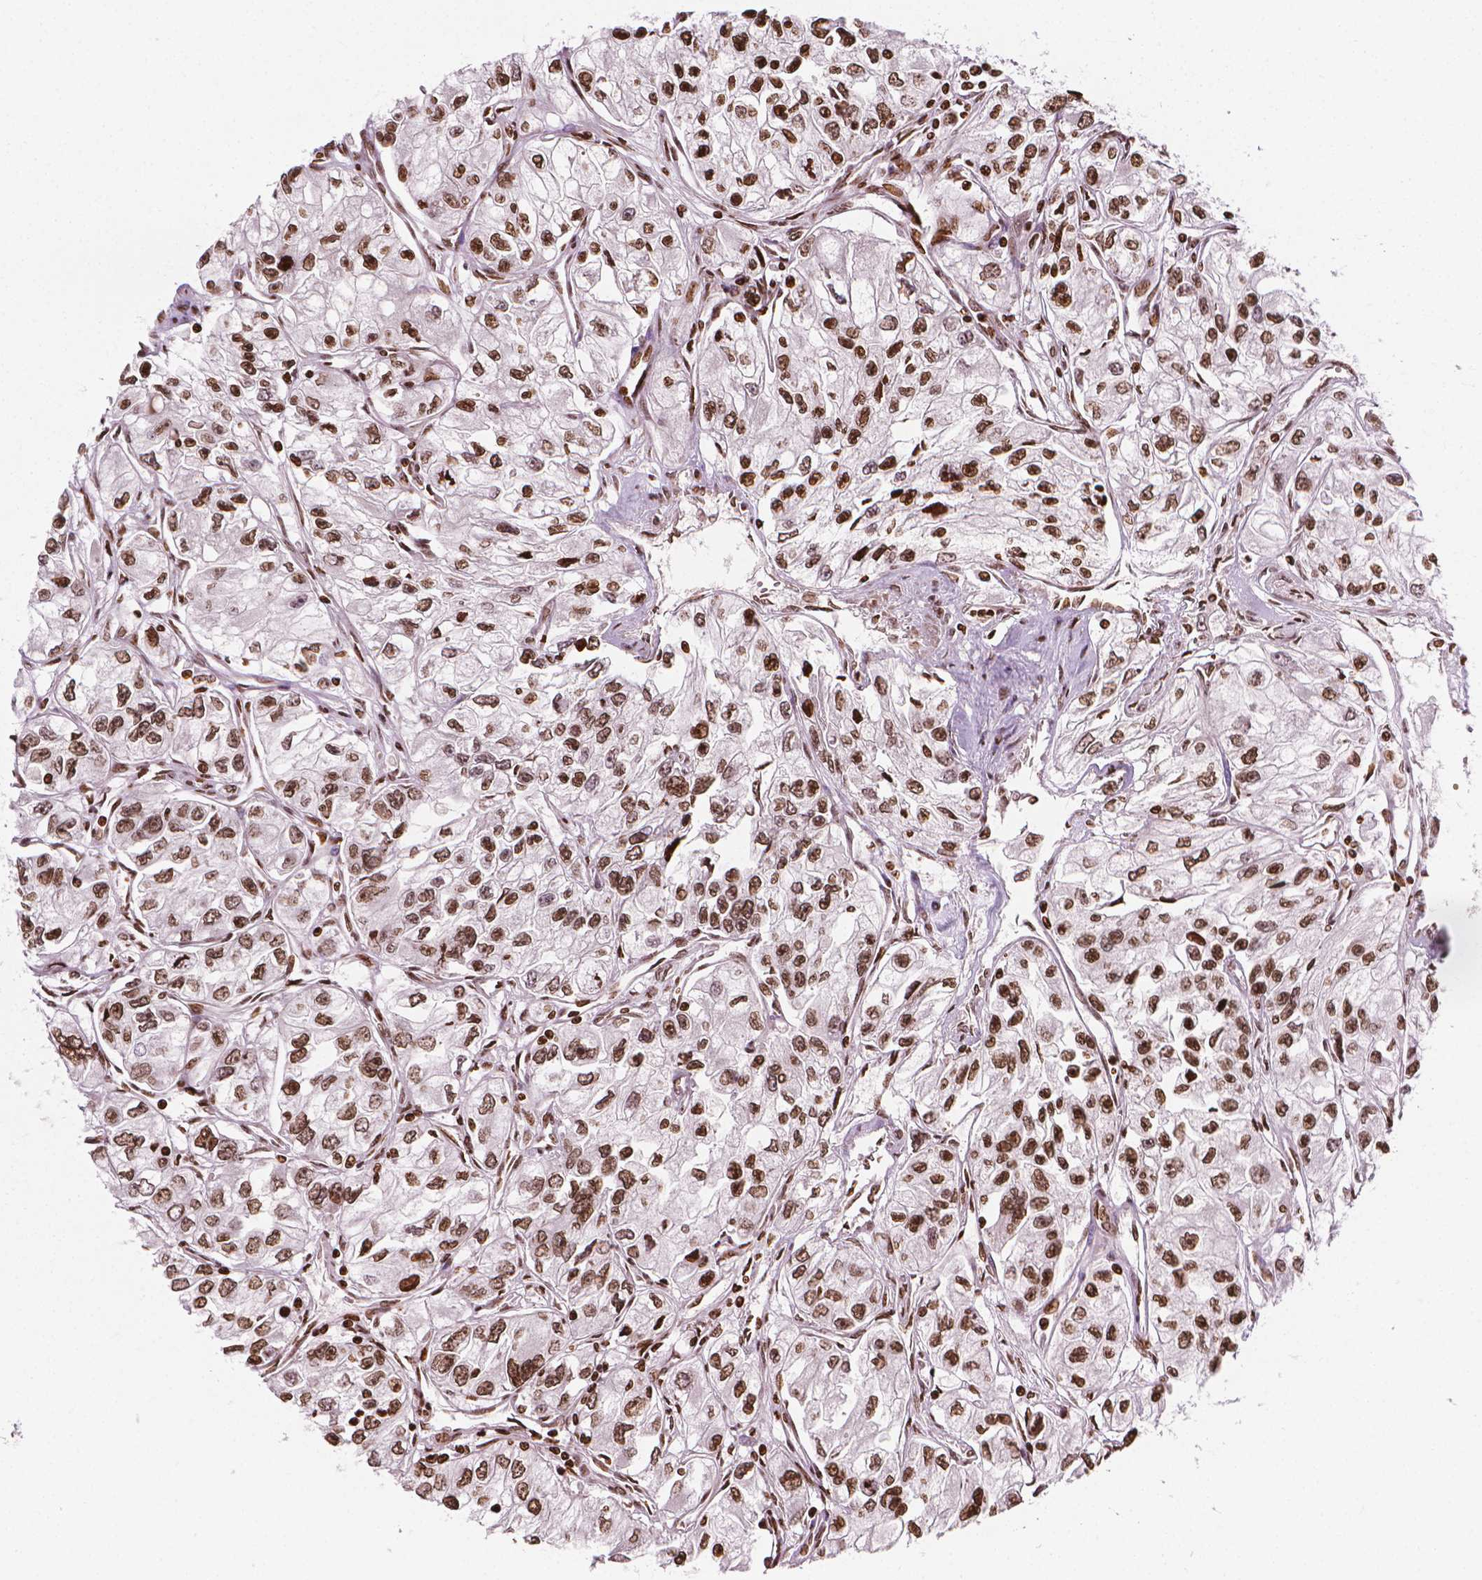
{"staining": {"intensity": "moderate", "quantity": ">75%", "location": "nuclear"}, "tissue": "renal cancer", "cell_type": "Tumor cells", "image_type": "cancer", "snomed": [{"axis": "morphology", "description": "Adenocarcinoma, NOS"}, {"axis": "topography", "description": "Kidney"}], "caption": "Tumor cells demonstrate moderate nuclear positivity in approximately >75% of cells in renal cancer.", "gene": "PIP4K2A", "patient": {"sex": "female", "age": 59}}